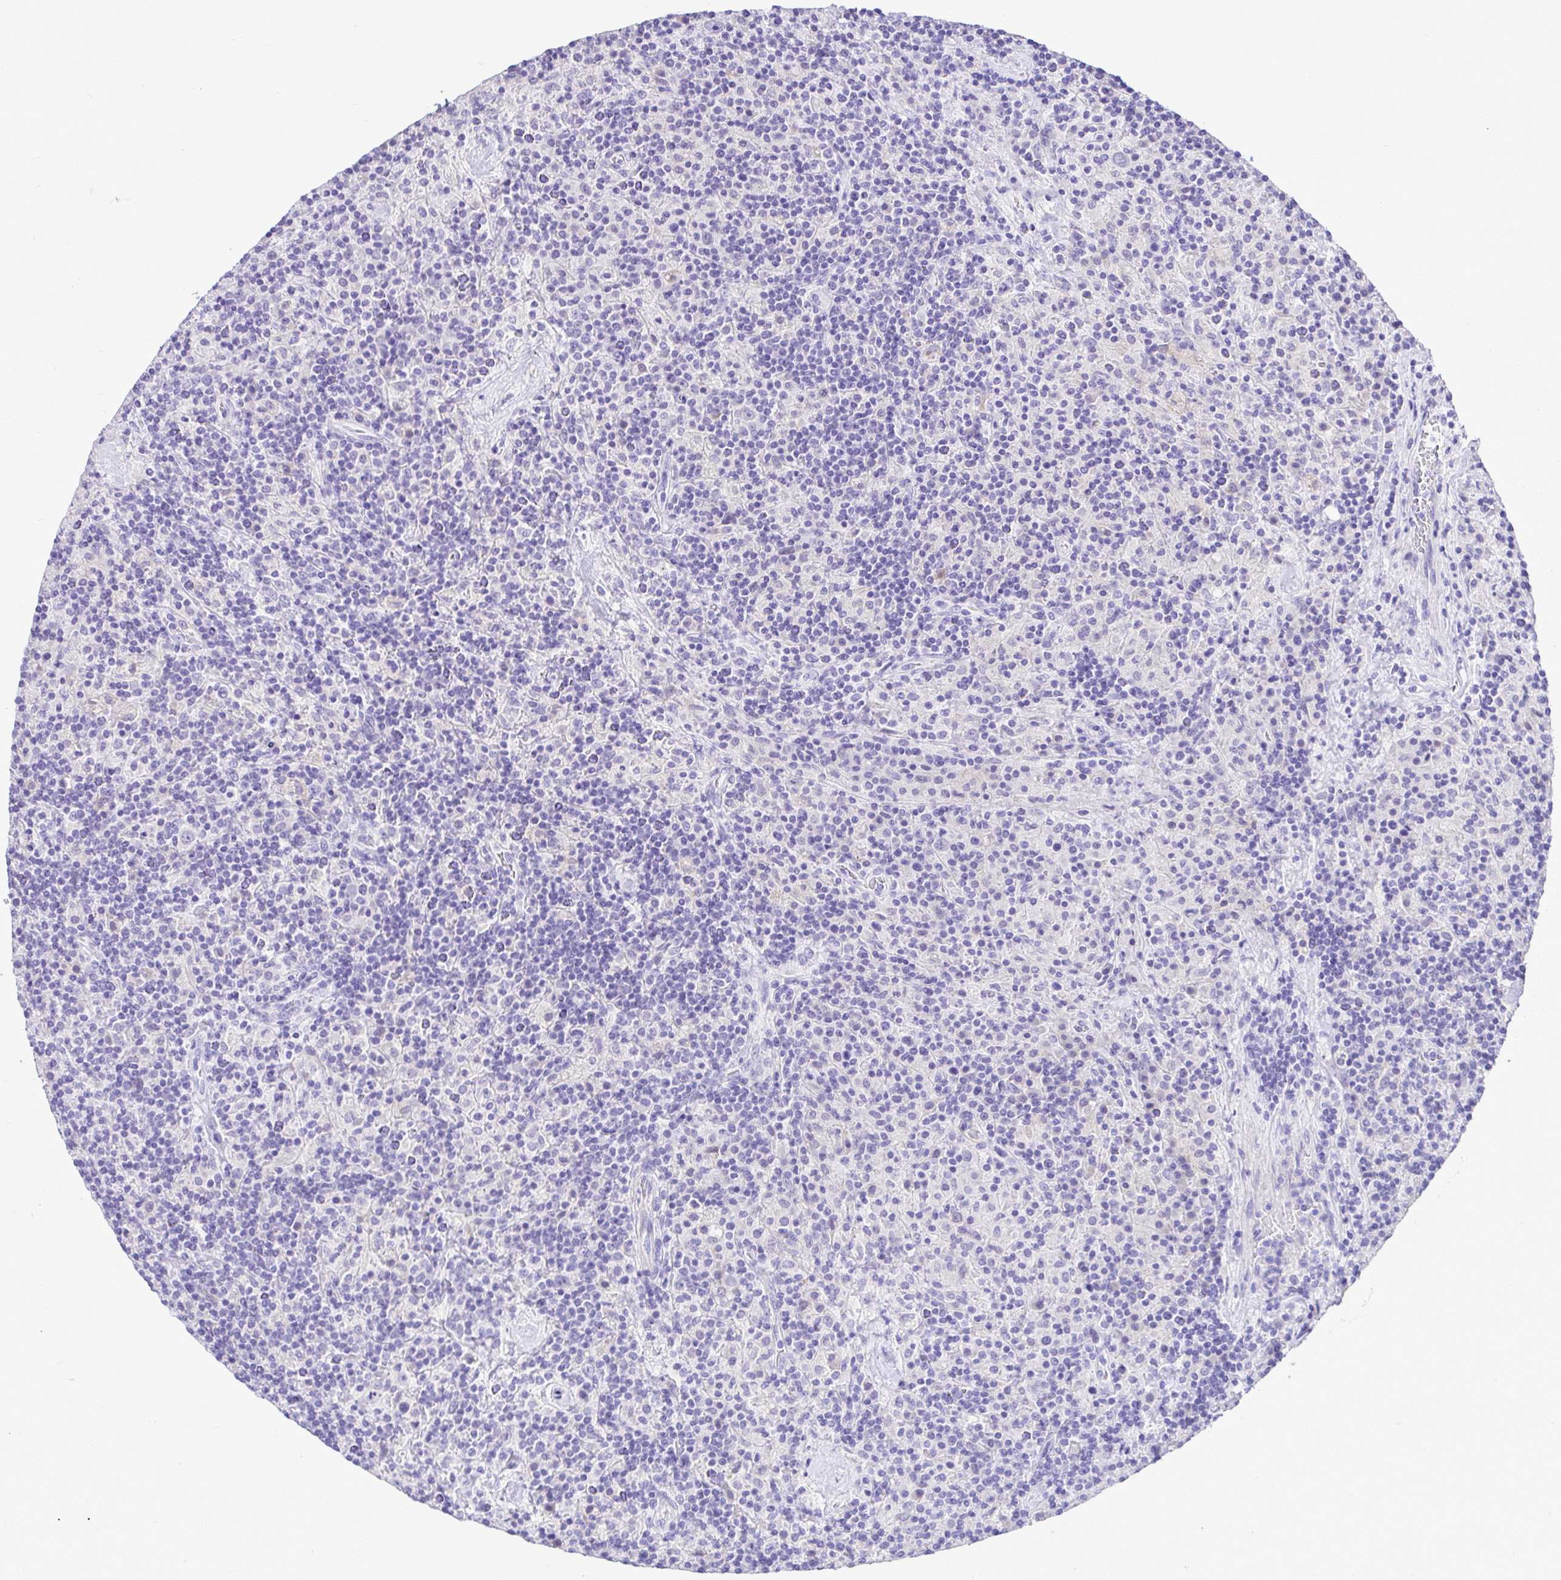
{"staining": {"intensity": "negative", "quantity": "none", "location": "none"}, "tissue": "lymphoma", "cell_type": "Tumor cells", "image_type": "cancer", "snomed": [{"axis": "morphology", "description": "Hodgkin's disease, NOS"}, {"axis": "topography", "description": "Lymph node"}], "caption": "This is an immunohistochemistry (IHC) image of human lymphoma. There is no staining in tumor cells.", "gene": "BACE2", "patient": {"sex": "male", "age": 70}}